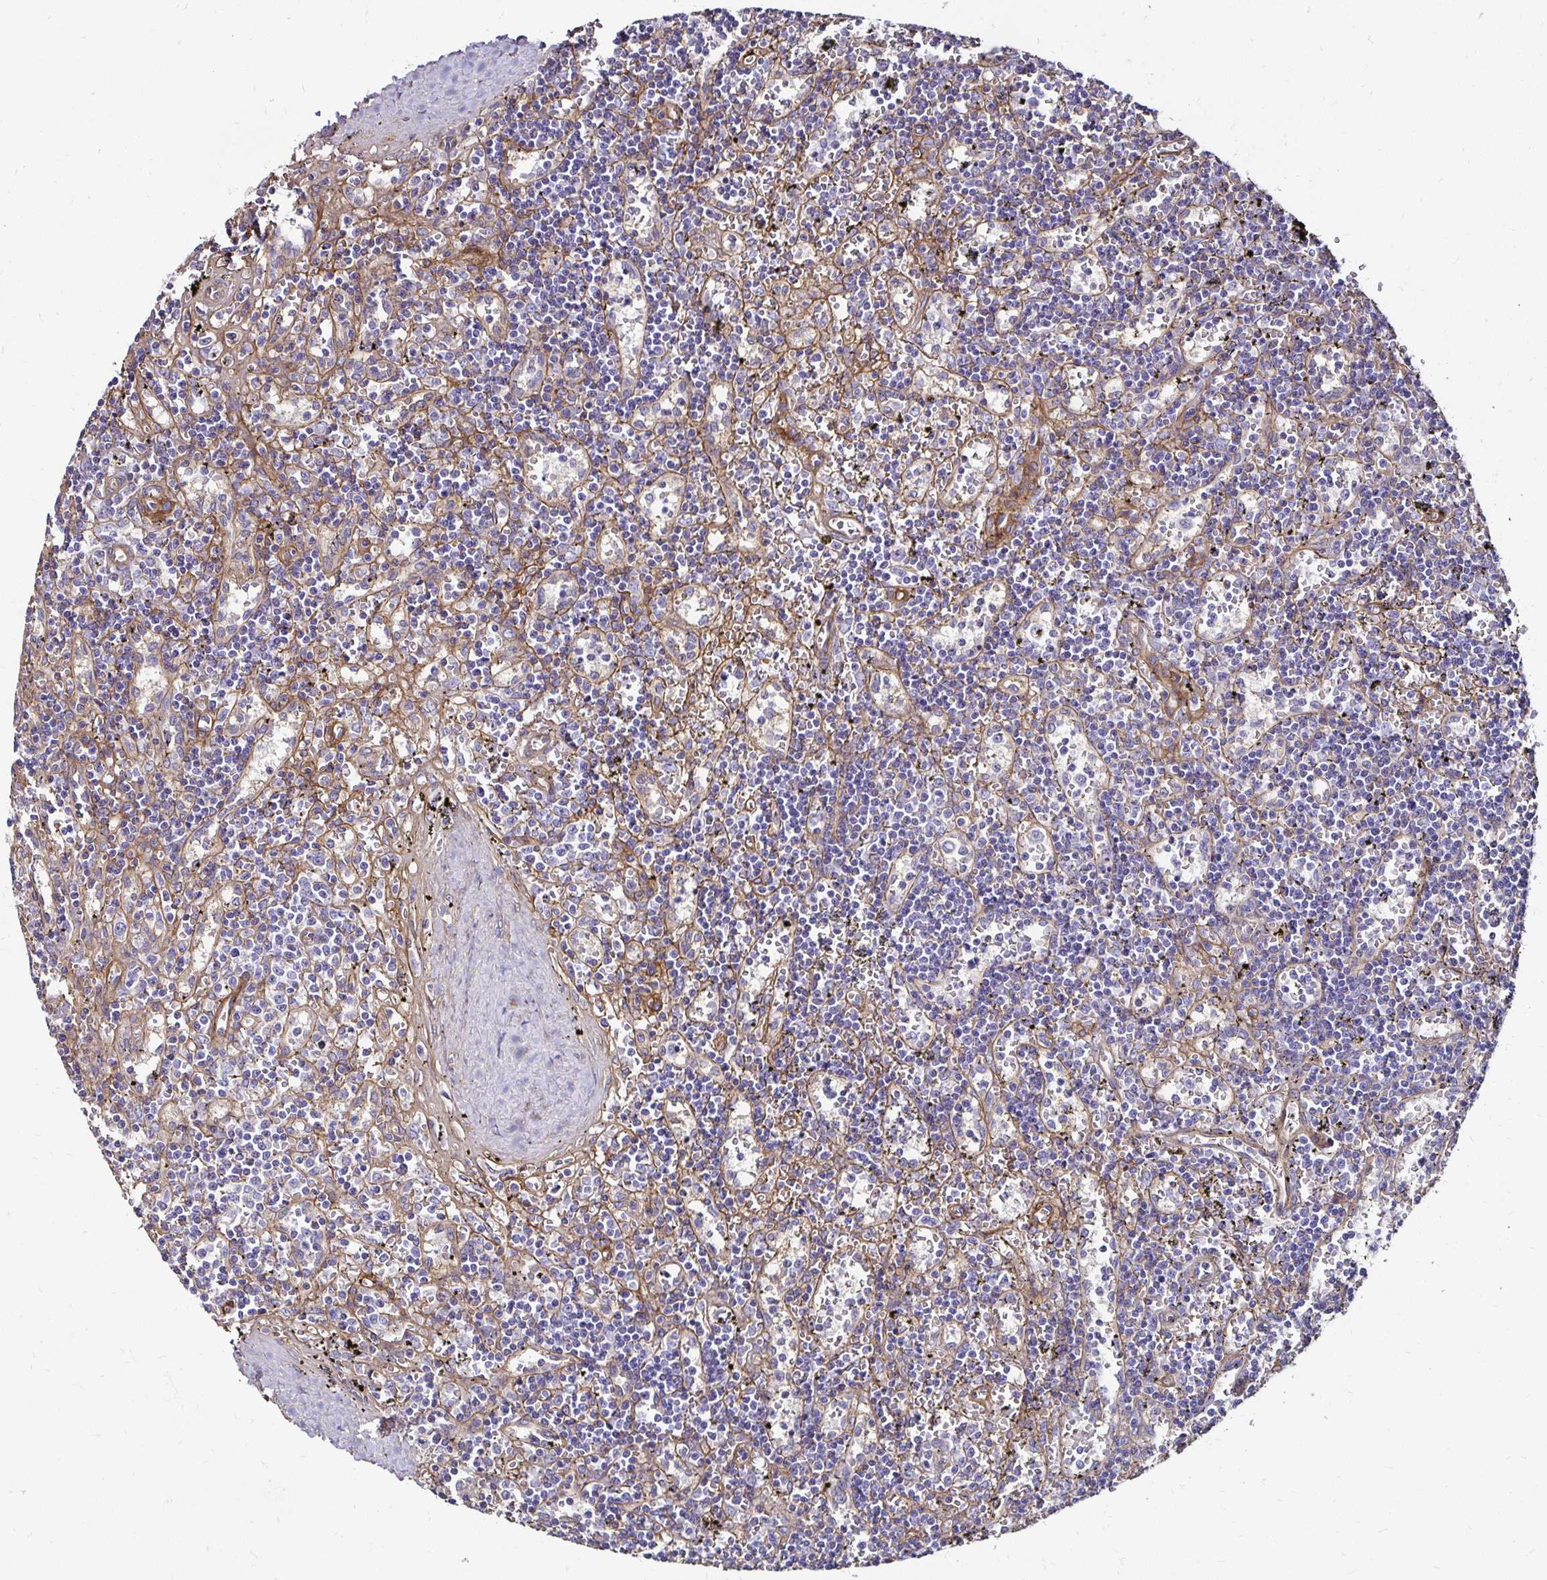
{"staining": {"intensity": "negative", "quantity": "none", "location": "none"}, "tissue": "lymphoma", "cell_type": "Tumor cells", "image_type": "cancer", "snomed": [{"axis": "morphology", "description": "Malignant lymphoma, non-Hodgkin's type, Low grade"}, {"axis": "topography", "description": "Spleen"}], "caption": "Immunohistochemistry (IHC) histopathology image of neoplastic tissue: human low-grade malignant lymphoma, non-Hodgkin's type stained with DAB (3,3'-diaminobenzidine) shows no significant protein expression in tumor cells.", "gene": "ITGB1", "patient": {"sex": "male", "age": 60}}